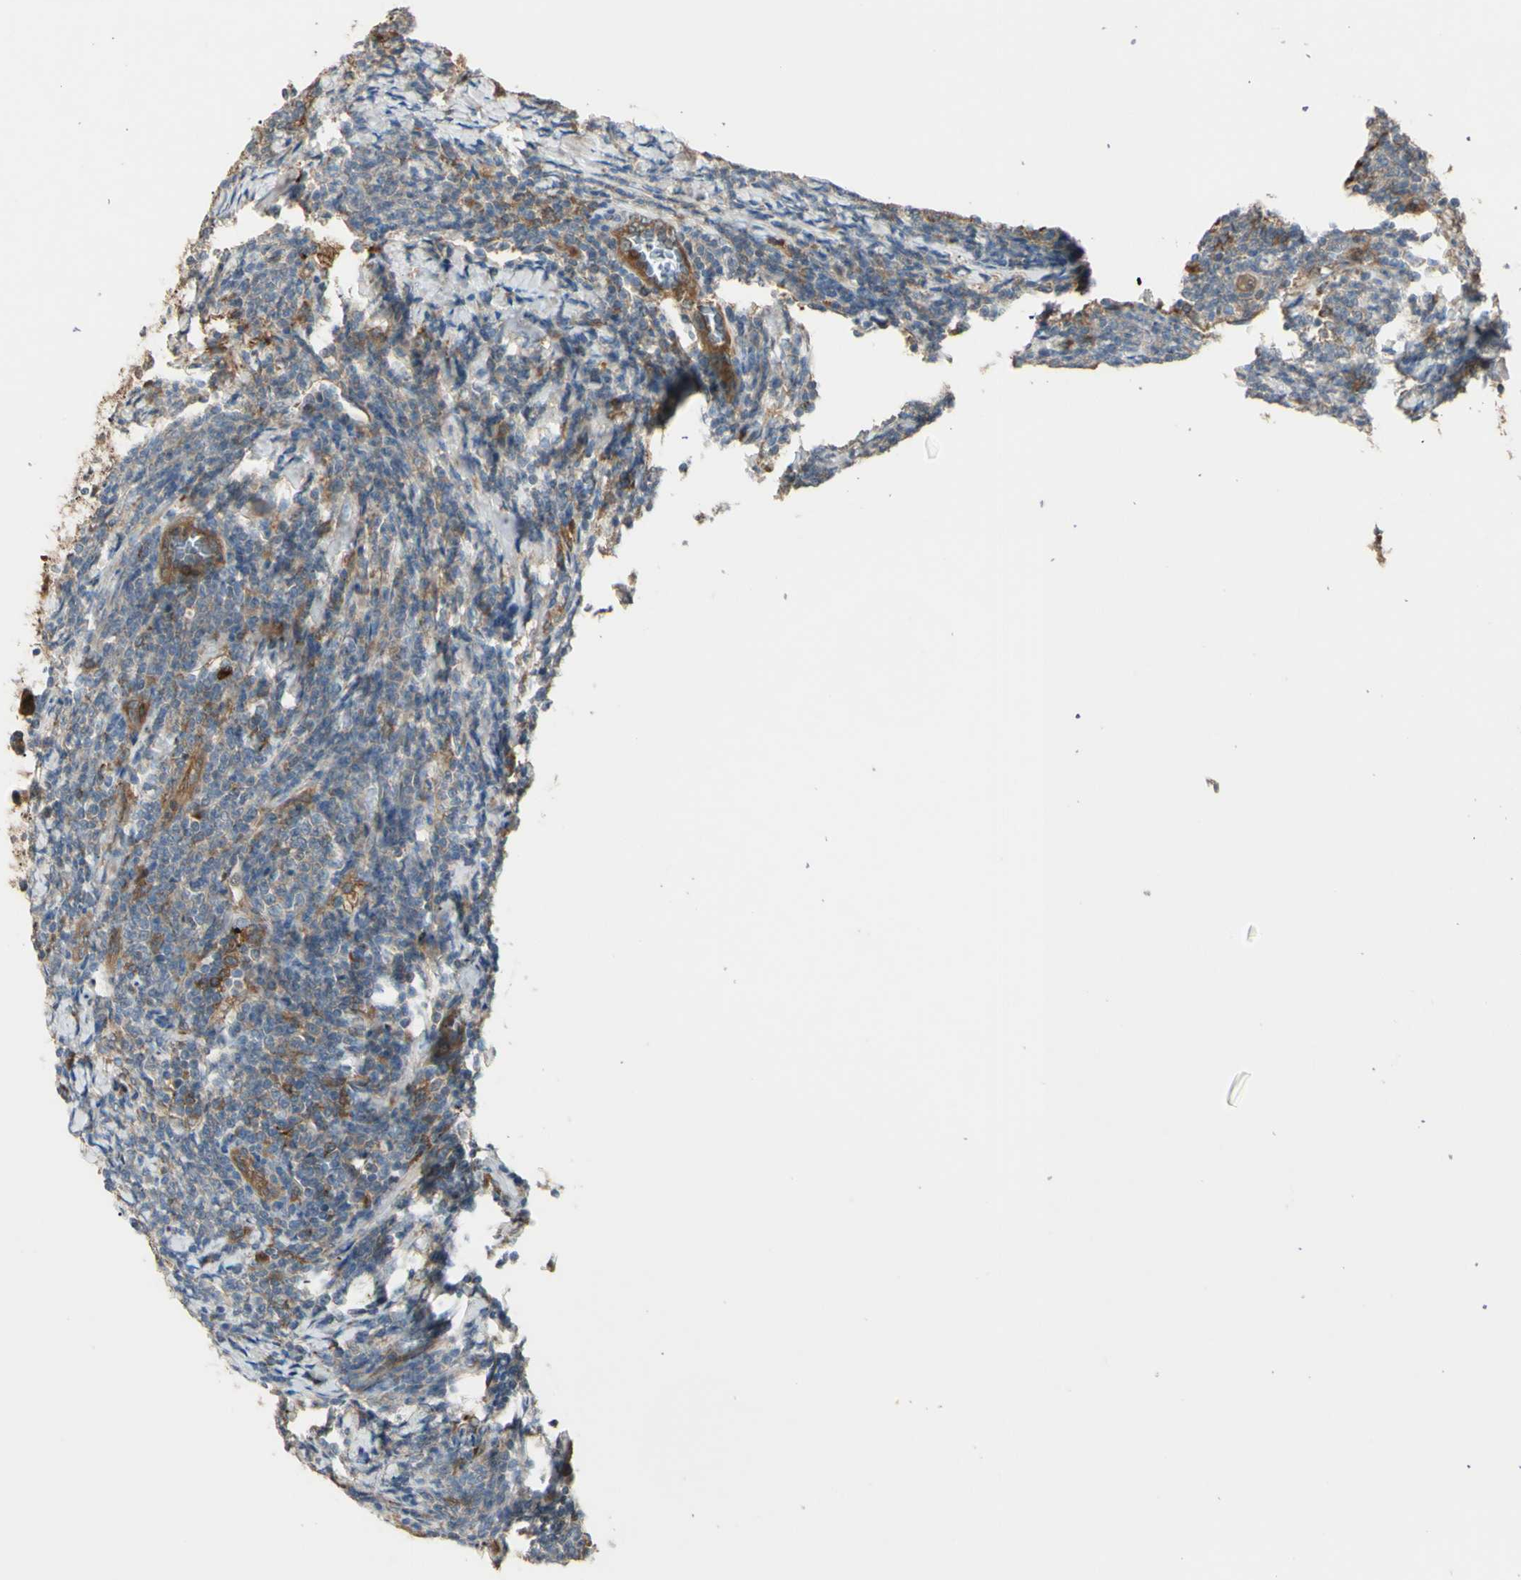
{"staining": {"intensity": "weak", "quantity": "25%-75%", "location": "cytoplasmic/membranous"}, "tissue": "lymphoma", "cell_type": "Tumor cells", "image_type": "cancer", "snomed": [{"axis": "morphology", "description": "Malignant lymphoma, non-Hodgkin's type, Low grade"}, {"axis": "topography", "description": "Lymph node"}], "caption": "The immunohistochemical stain labels weak cytoplasmic/membranous staining in tumor cells of malignant lymphoma, non-Hodgkin's type (low-grade) tissue.", "gene": "PTPN12", "patient": {"sex": "male", "age": 66}}